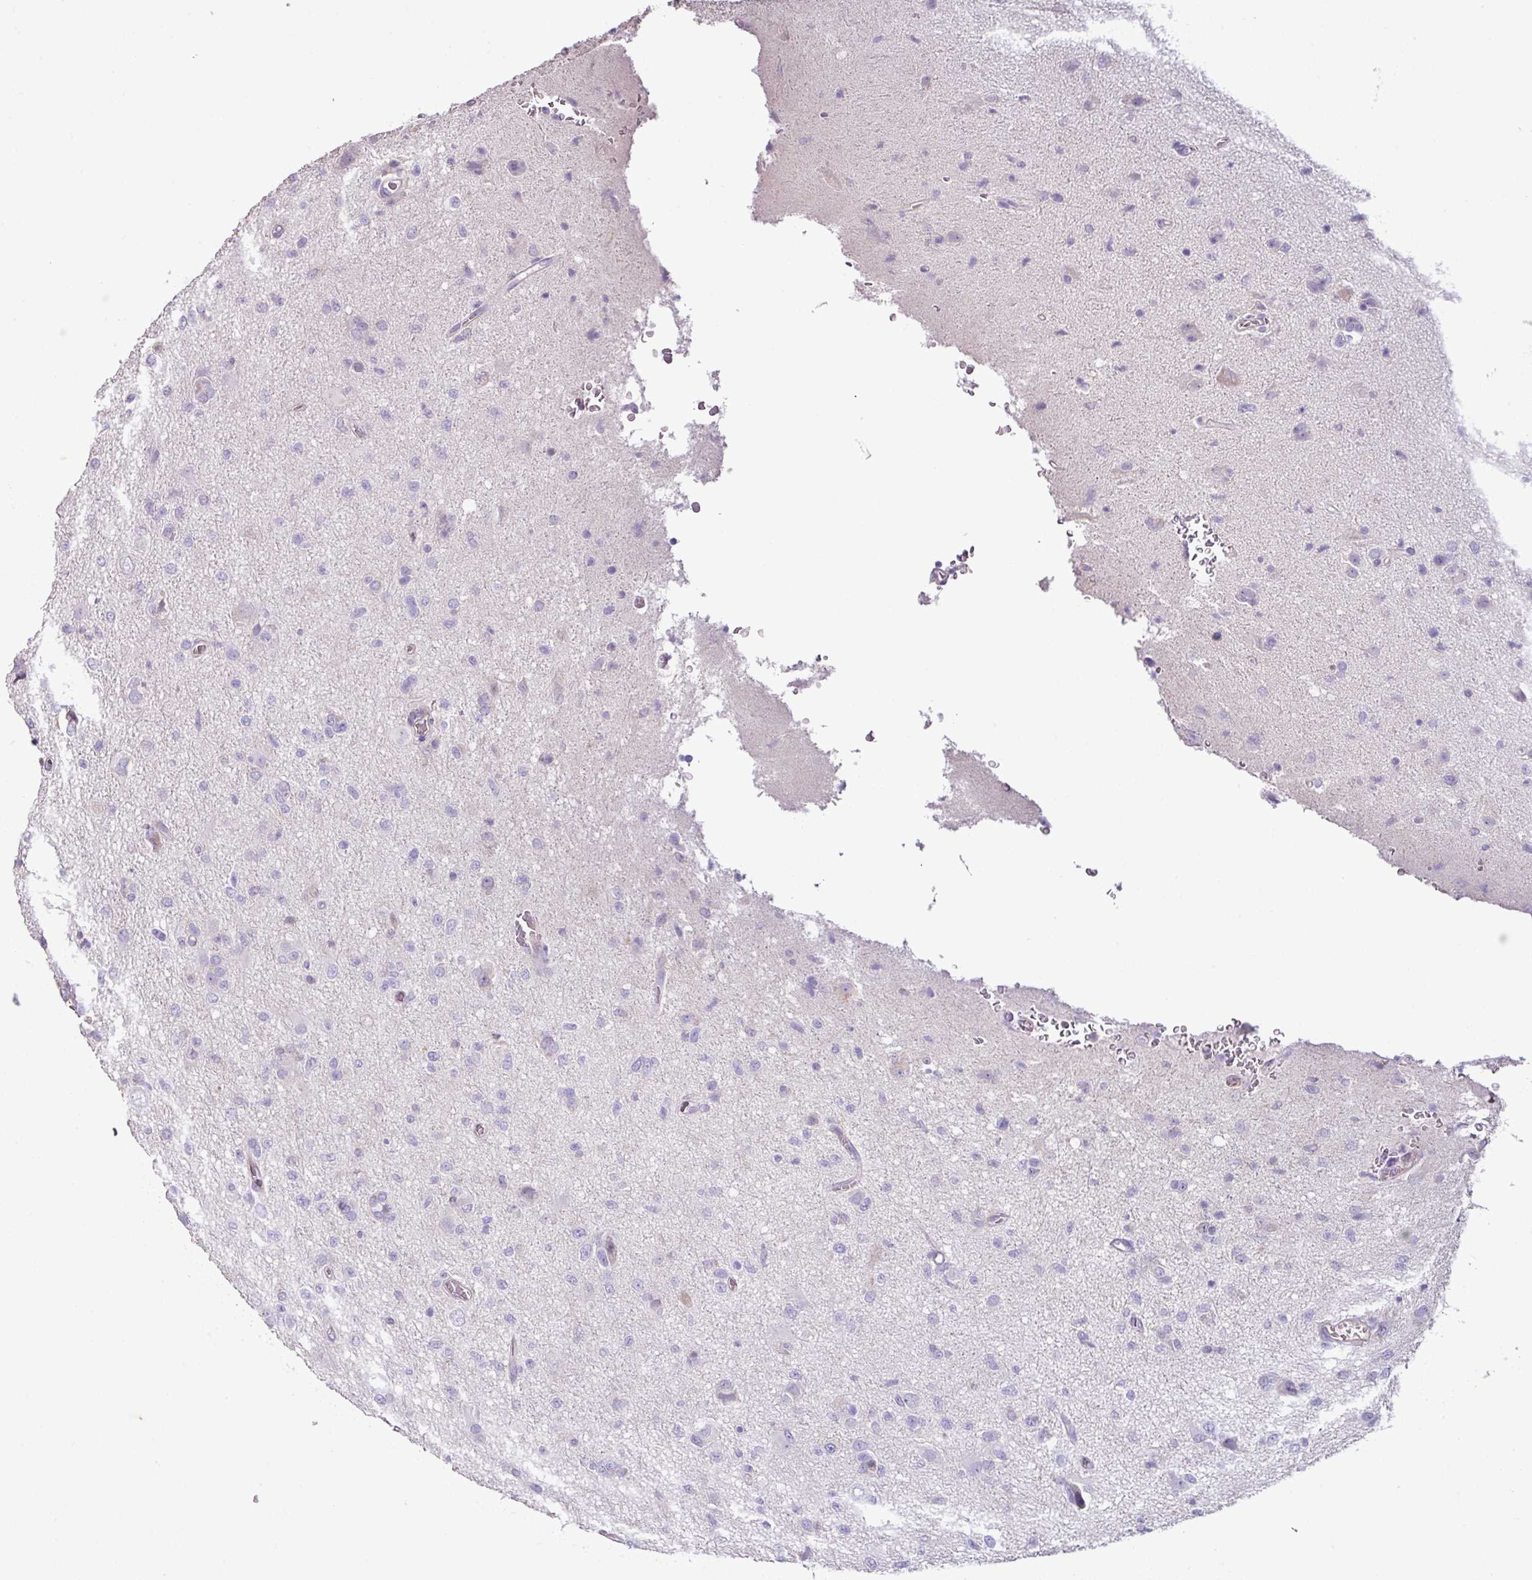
{"staining": {"intensity": "negative", "quantity": "none", "location": "none"}, "tissue": "glioma", "cell_type": "Tumor cells", "image_type": "cancer", "snomed": [{"axis": "morphology", "description": "Glioma, malignant, High grade"}, {"axis": "topography", "description": "Brain"}], "caption": "Tumor cells show no significant positivity in glioma. (DAB (3,3'-diaminobenzidine) IHC, high magnification).", "gene": "AGR3", "patient": {"sex": "female", "age": 57}}